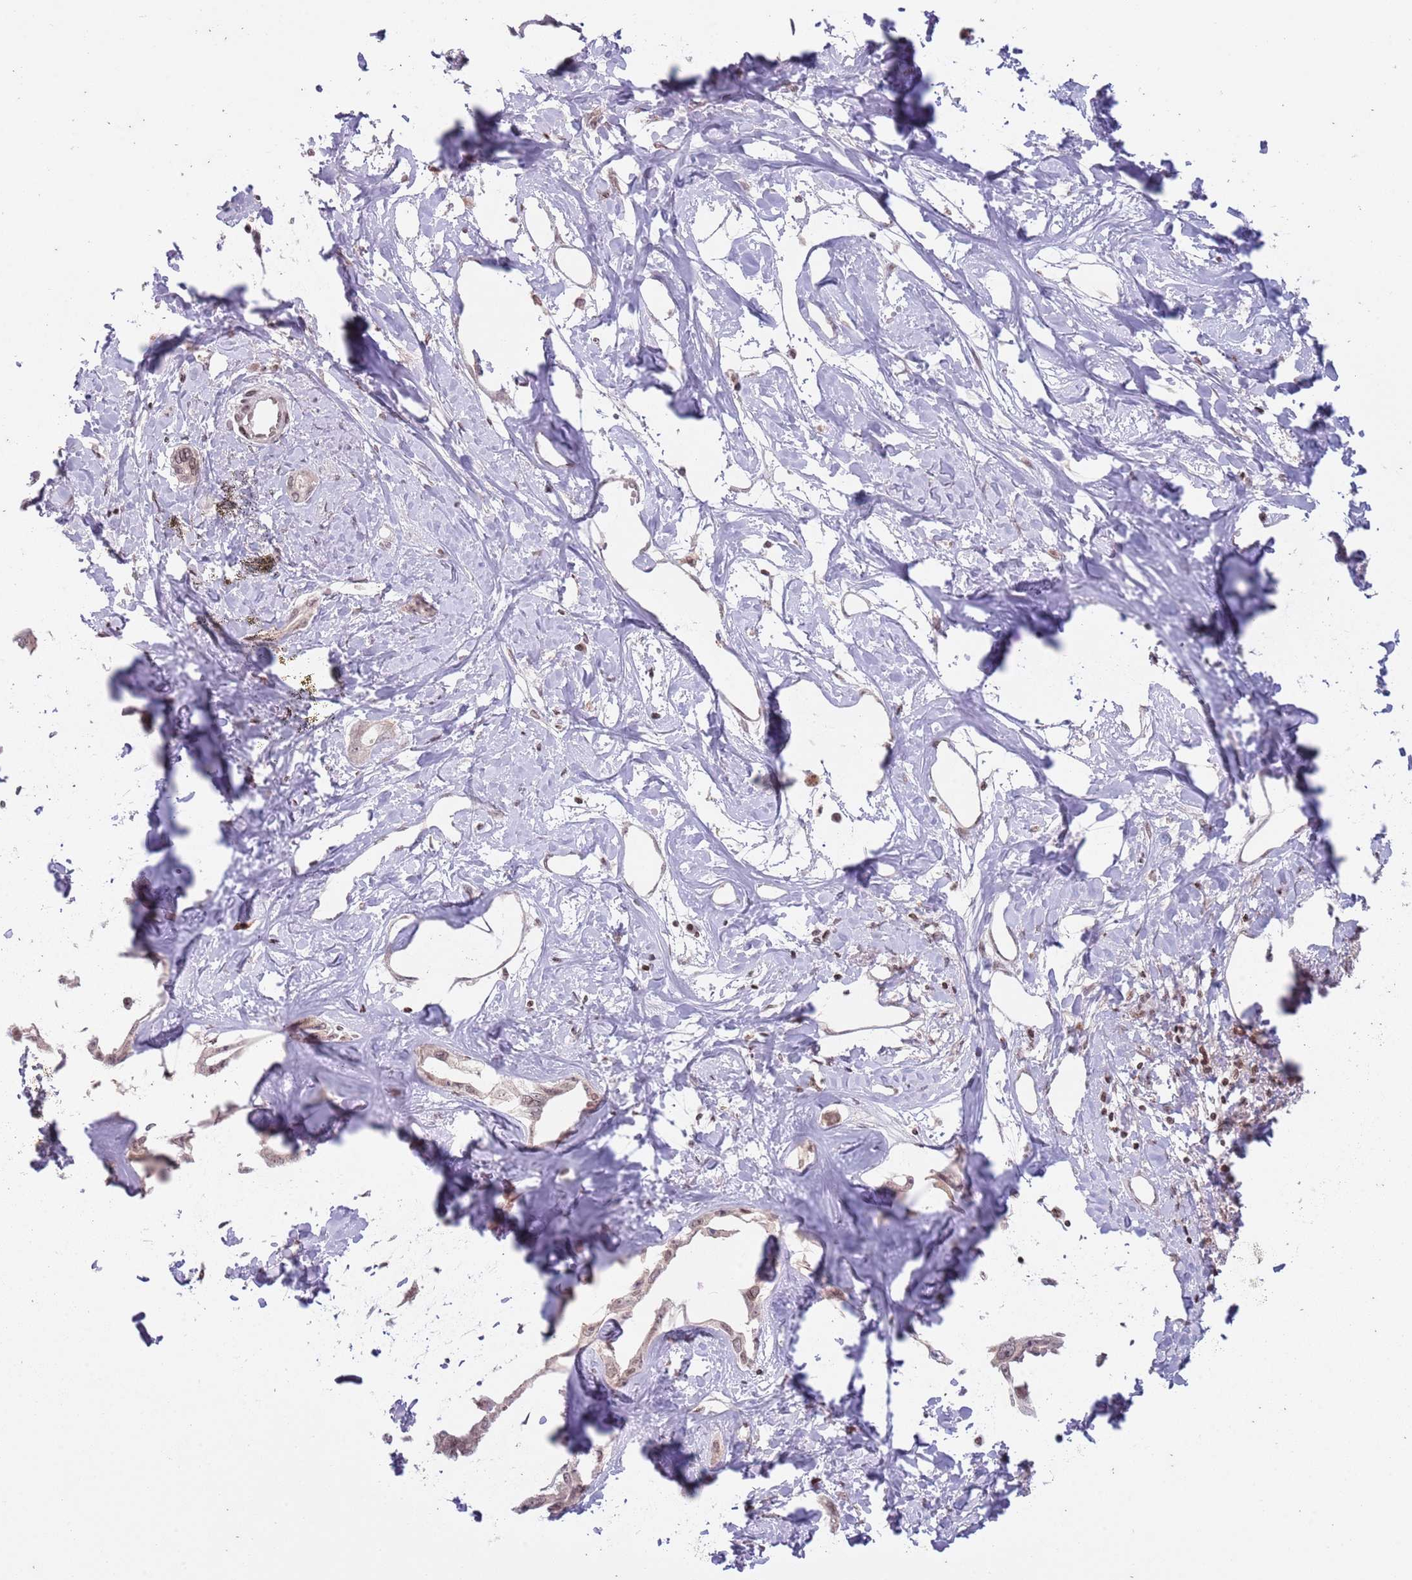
{"staining": {"intensity": "weak", "quantity": "25%-75%", "location": "nuclear"}, "tissue": "liver cancer", "cell_type": "Tumor cells", "image_type": "cancer", "snomed": [{"axis": "morphology", "description": "Cholangiocarcinoma"}, {"axis": "topography", "description": "Liver"}], "caption": "IHC staining of cholangiocarcinoma (liver), which exhibits low levels of weak nuclear staining in approximately 25%-75% of tumor cells indicating weak nuclear protein expression. The staining was performed using DAB (brown) for protein detection and nuclei were counterstained in hematoxylin (blue).", "gene": "SH3RF3", "patient": {"sex": "male", "age": 59}}